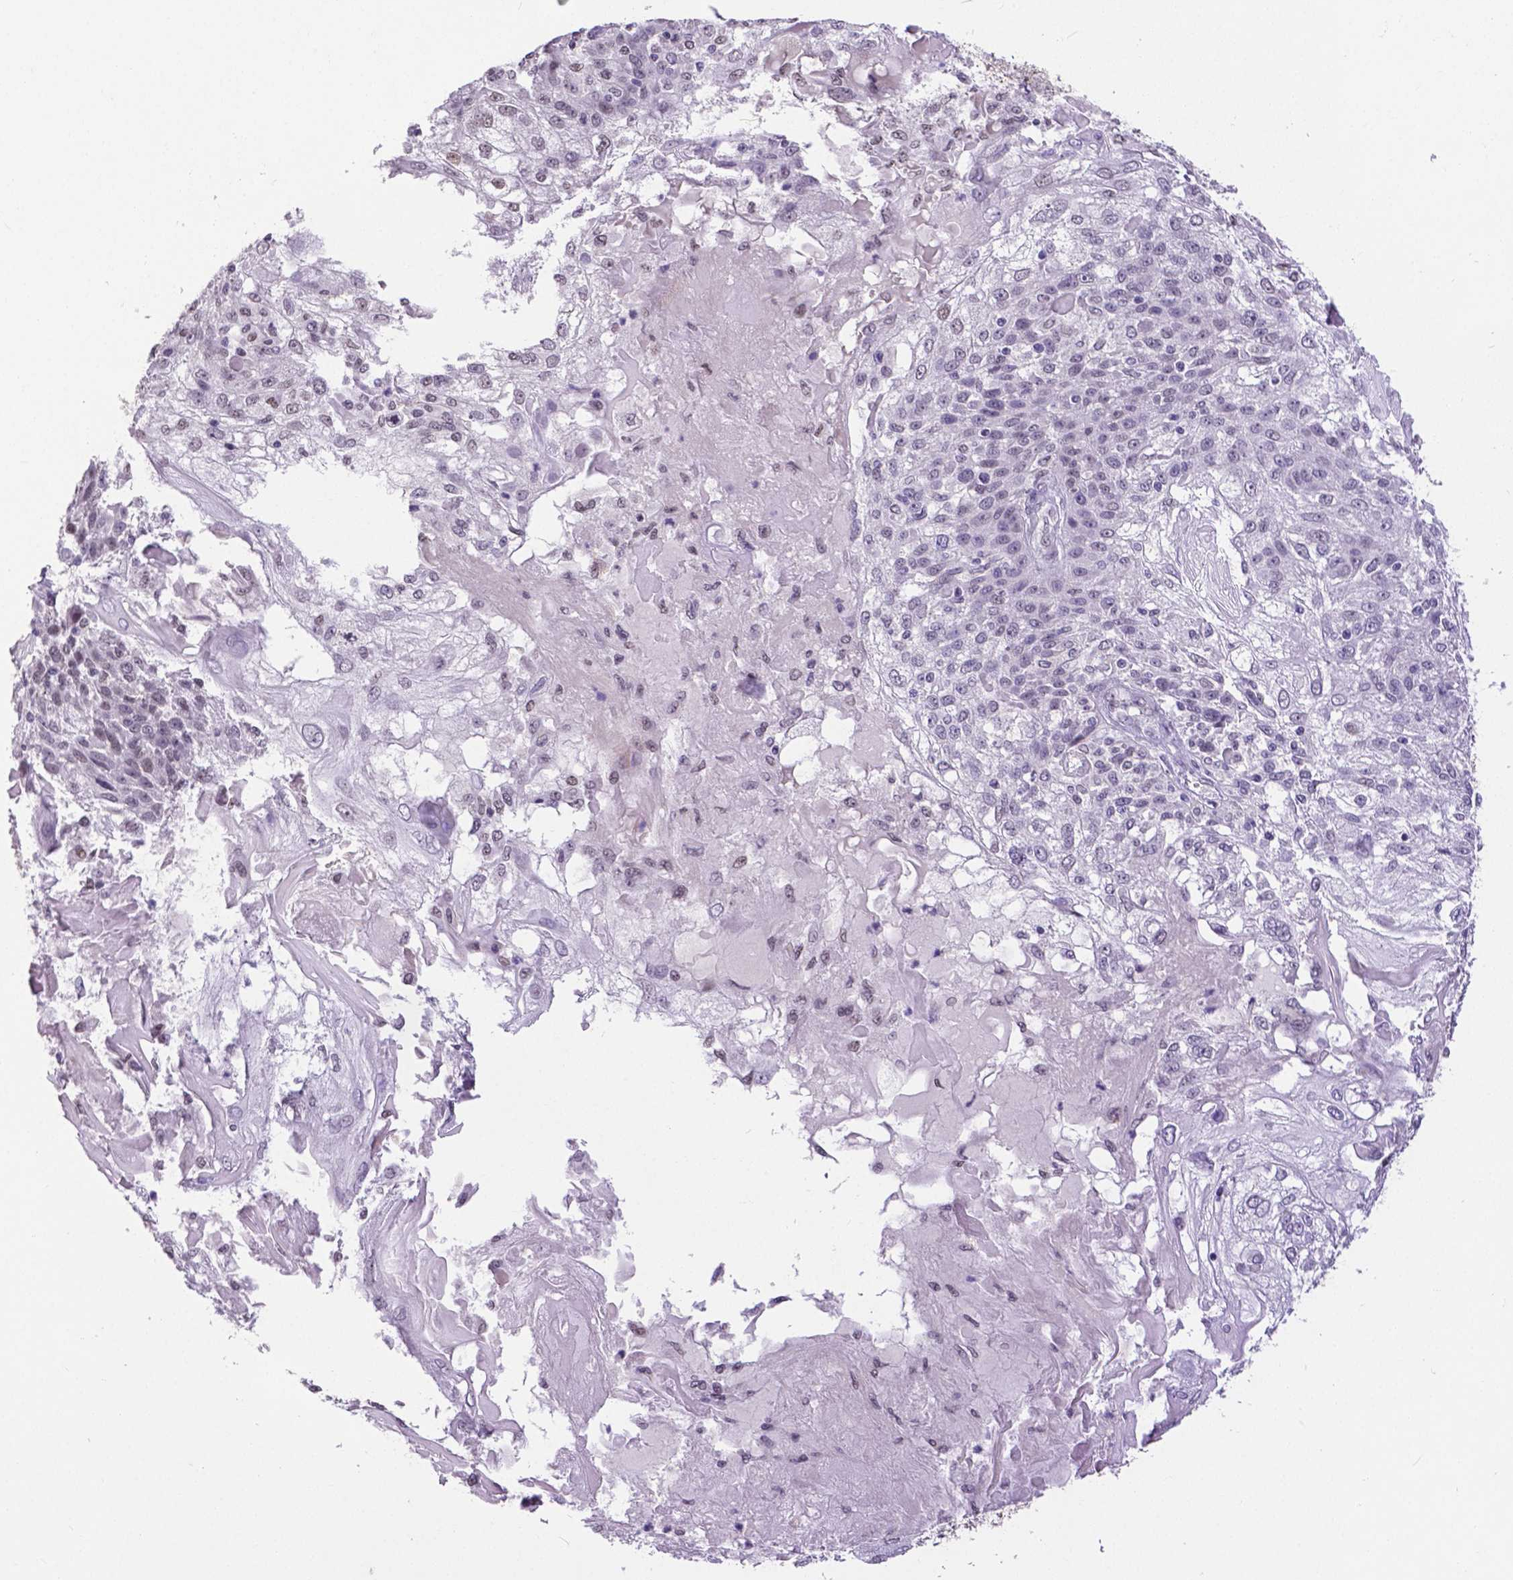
{"staining": {"intensity": "moderate", "quantity": "<25%", "location": "nuclear"}, "tissue": "skin cancer", "cell_type": "Tumor cells", "image_type": "cancer", "snomed": [{"axis": "morphology", "description": "Normal tissue, NOS"}, {"axis": "morphology", "description": "Squamous cell carcinoma, NOS"}, {"axis": "topography", "description": "Skin"}], "caption": "DAB (3,3'-diaminobenzidine) immunohistochemical staining of skin cancer exhibits moderate nuclear protein staining in approximately <25% of tumor cells.", "gene": "ATRX", "patient": {"sex": "female", "age": 83}}